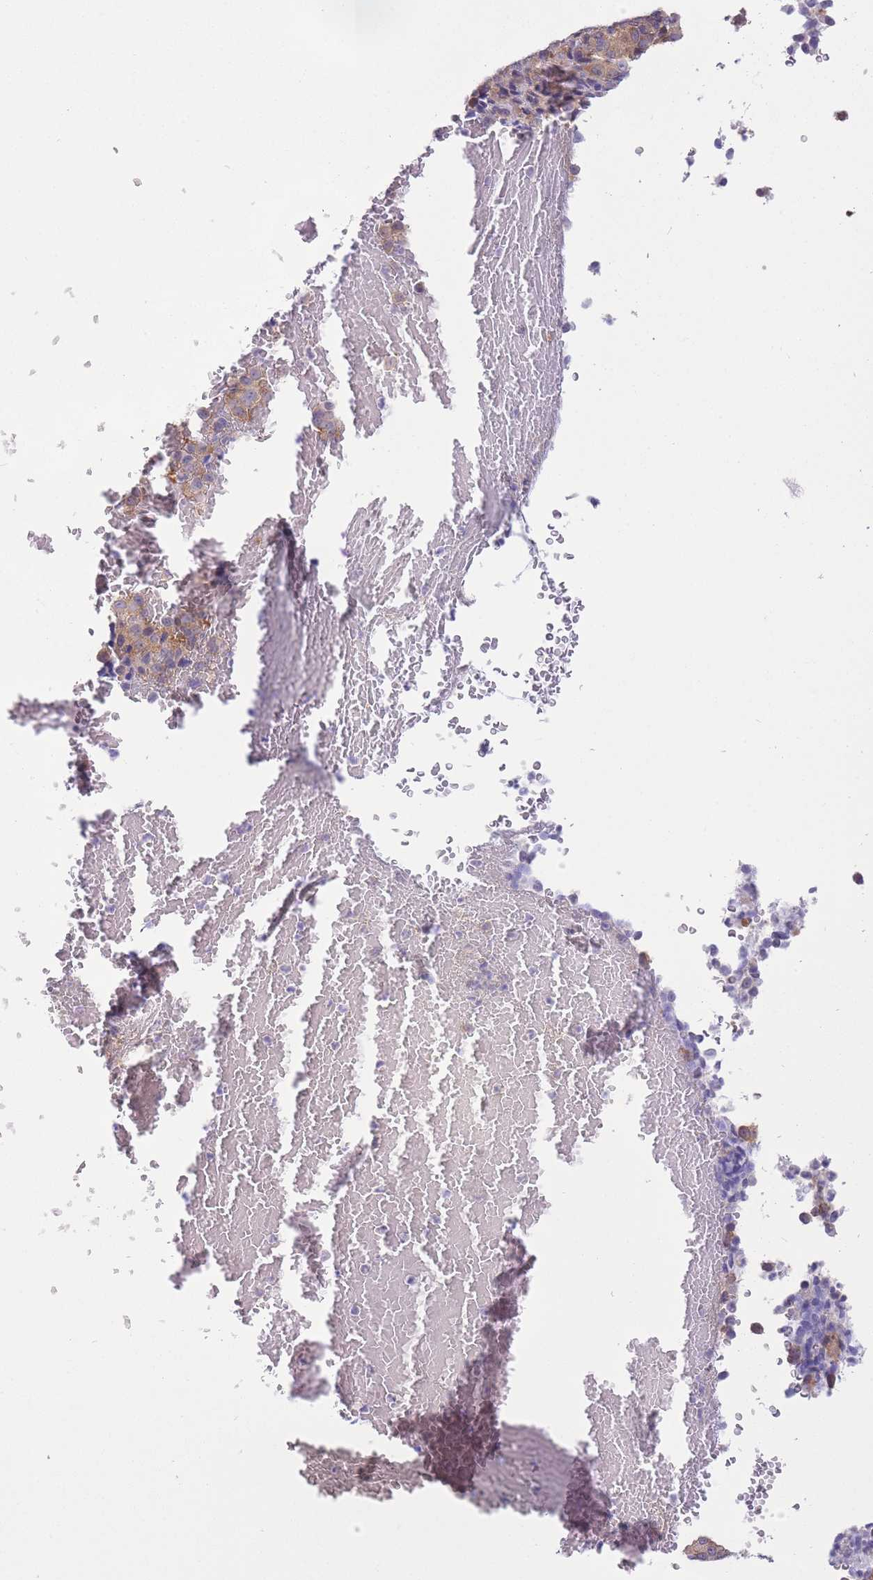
{"staining": {"intensity": "weak", "quantity": ">75%", "location": "cytoplasmic/membranous"}, "tissue": "melanoma", "cell_type": "Tumor cells", "image_type": "cancer", "snomed": [{"axis": "morphology", "description": "Malignant melanoma, Metastatic site"}, {"axis": "topography", "description": "Brain"}], "caption": "A low amount of weak cytoplasmic/membranous positivity is appreciated in approximately >75% of tumor cells in melanoma tissue.", "gene": "PFDN6", "patient": {"sex": "female", "age": 56}}